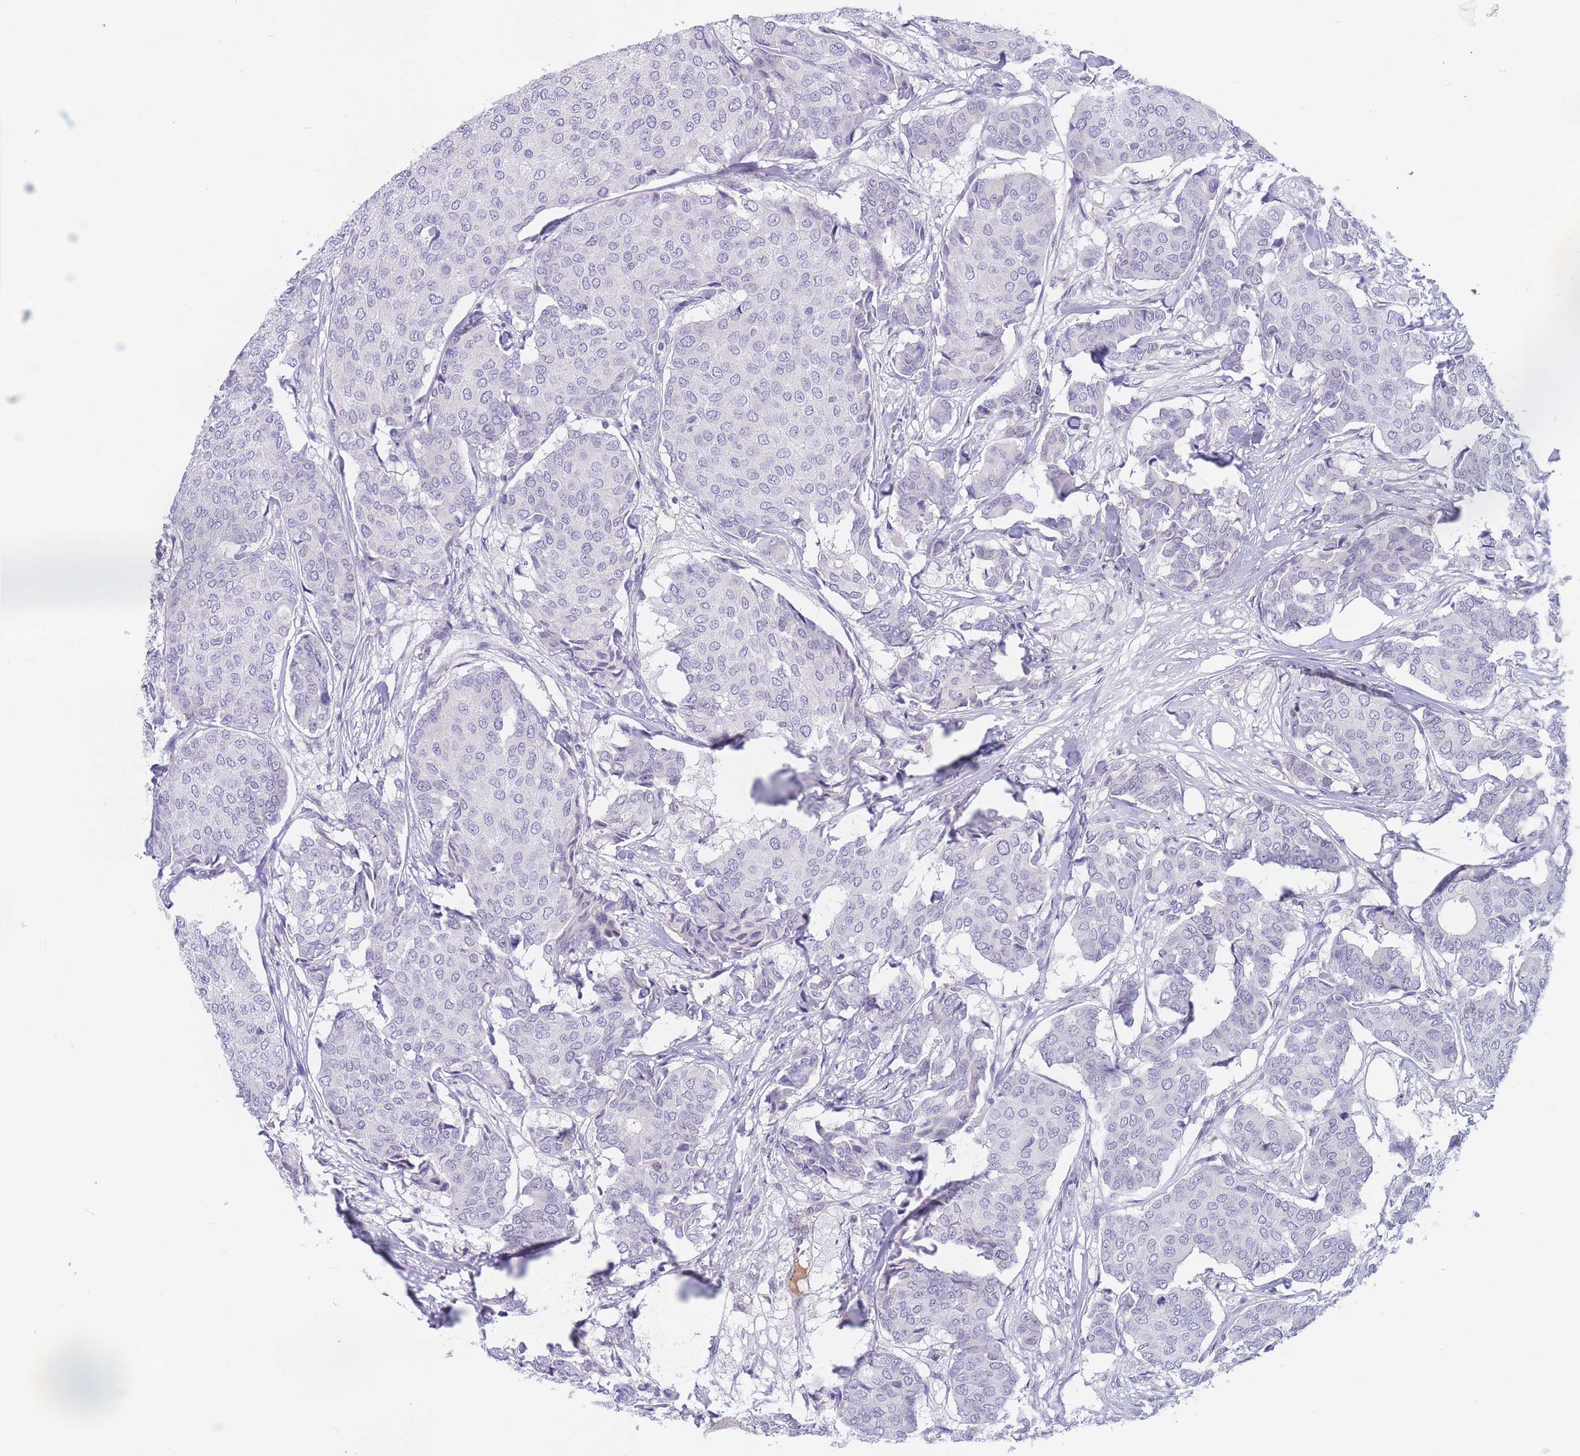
{"staining": {"intensity": "negative", "quantity": "none", "location": "none"}, "tissue": "breast cancer", "cell_type": "Tumor cells", "image_type": "cancer", "snomed": [{"axis": "morphology", "description": "Duct carcinoma"}, {"axis": "topography", "description": "Breast"}], "caption": "Protein analysis of intraductal carcinoma (breast) reveals no significant positivity in tumor cells. (Immunohistochemistry, brightfield microscopy, high magnification).", "gene": "BOP1", "patient": {"sex": "female", "age": 75}}